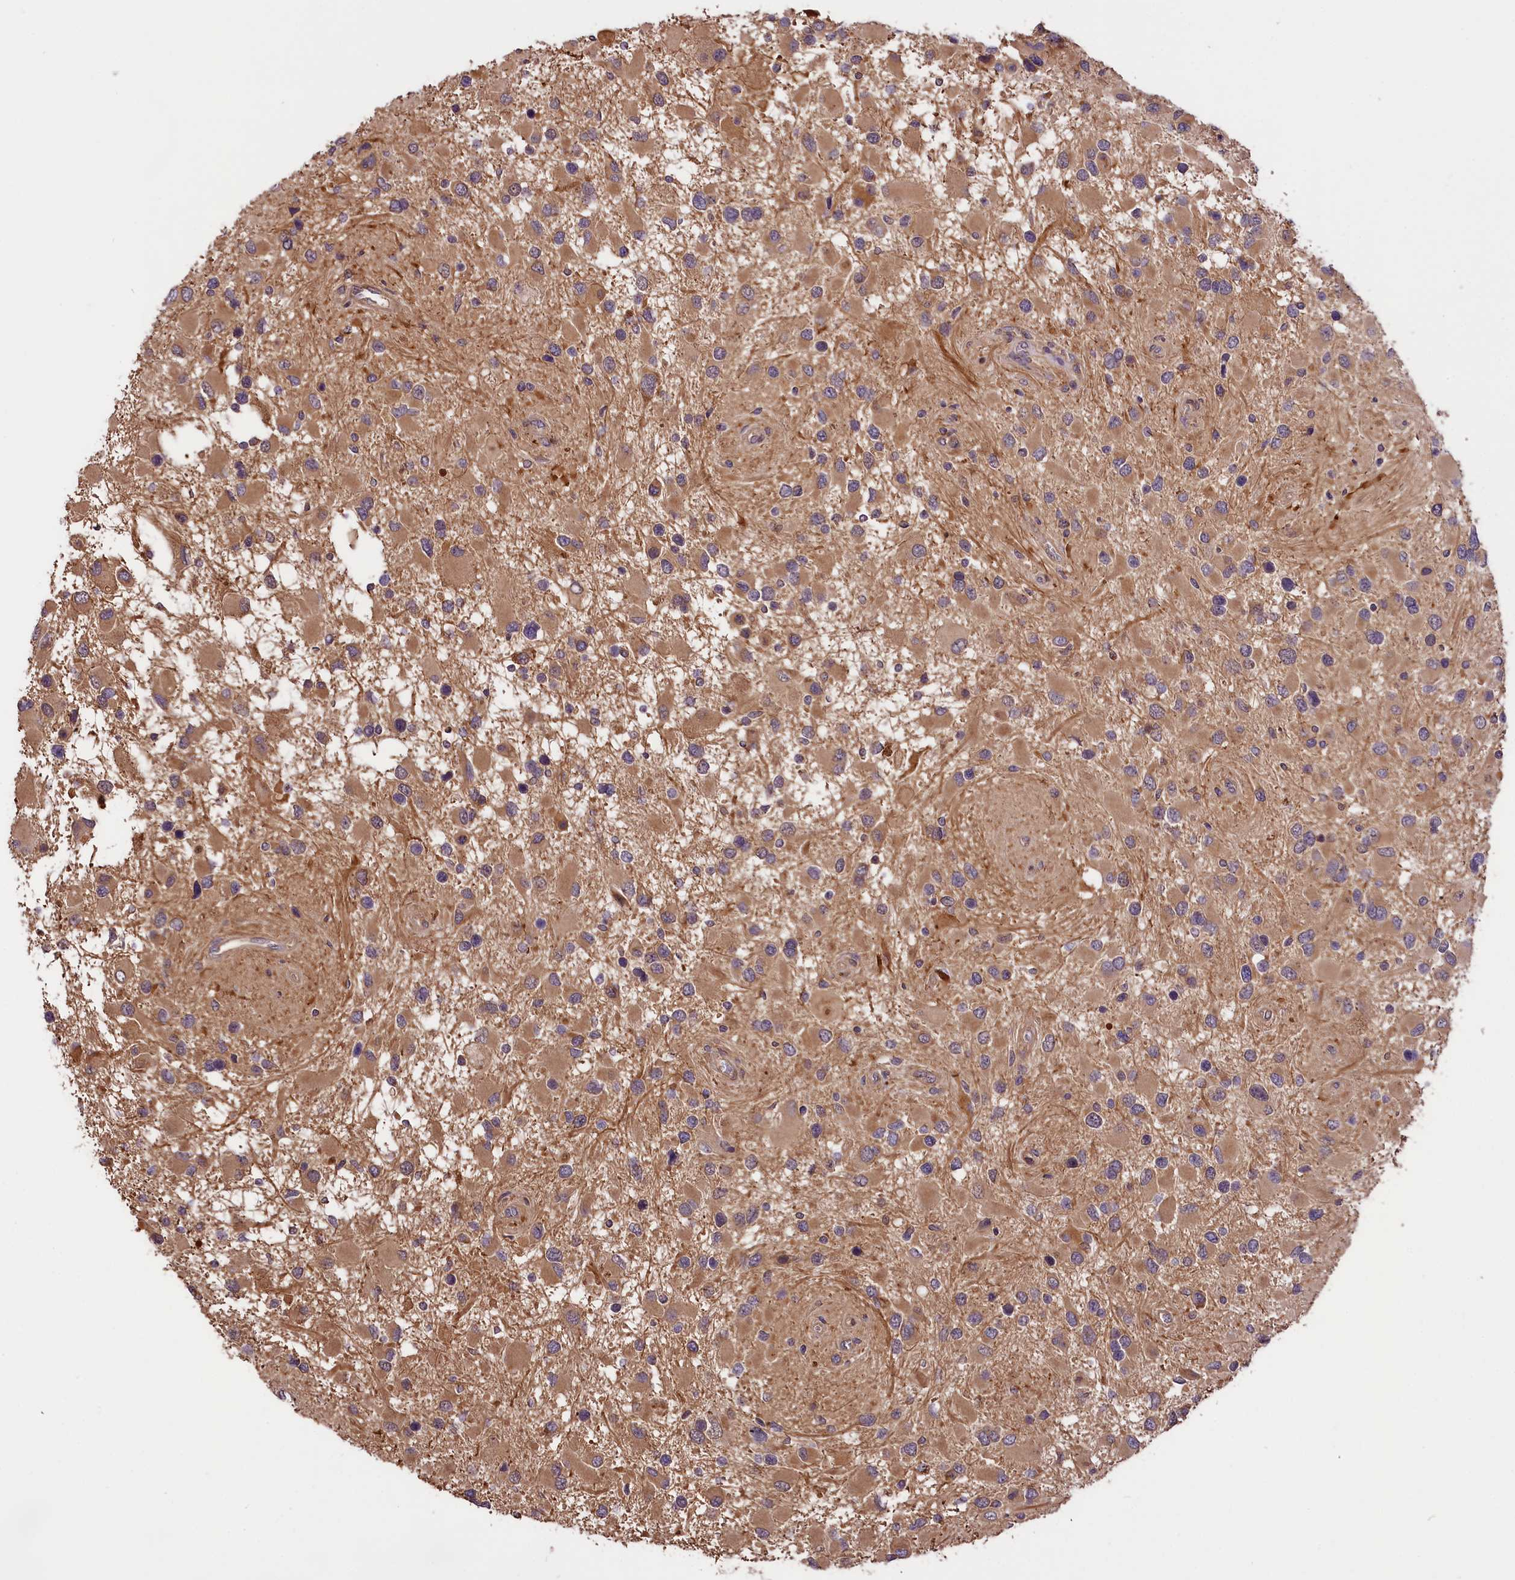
{"staining": {"intensity": "moderate", "quantity": ">75%", "location": "cytoplasmic/membranous"}, "tissue": "glioma", "cell_type": "Tumor cells", "image_type": "cancer", "snomed": [{"axis": "morphology", "description": "Glioma, malignant, High grade"}, {"axis": "topography", "description": "Brain"}], "caption": "Tumor cells exhibit moderate cytoplasmic/membranous positivity in about >75% of cells in glioma.", "gene": "SETD6", "patient": {"sex": "male", "age": 53}}